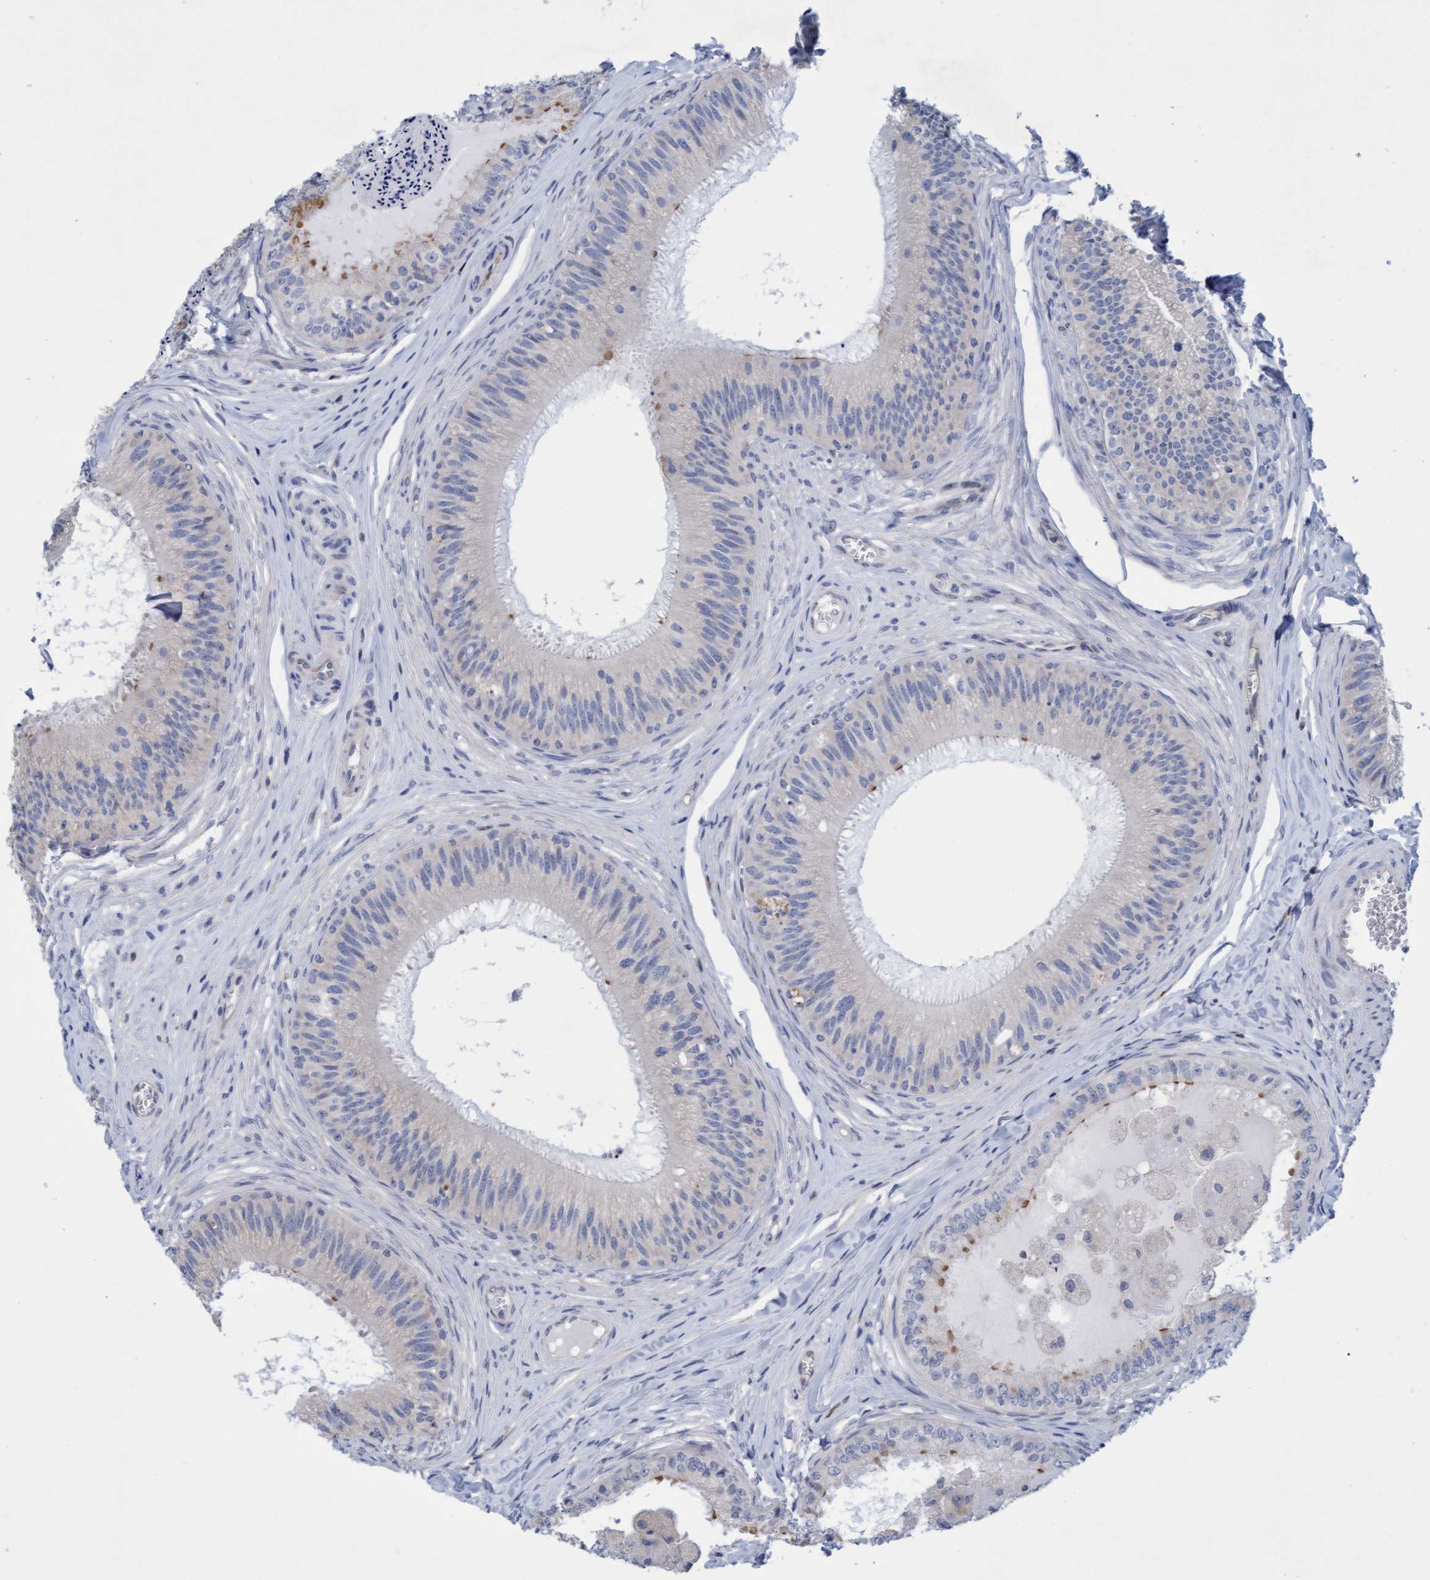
{"staining": {"intensity": "moderate", "quantity": "<25%", "location": "cytoplasmic/membranous"}, "tissue": "epididymis", "cell_type": "Glandular cells", "image_type": "normal", "snomed": [{"axis": "morphology", "description": "Normal tissue, NOS"}, {"axis": "topography", "description": "Epididymis"}], "caption": "Protein analysis of normal epididymis shows moderate cytoplasmic/membranous staining in approximately <25% of glandular cells.", "gene": "SLC28A3", "patient": {"sex": "male", "age": 31}}